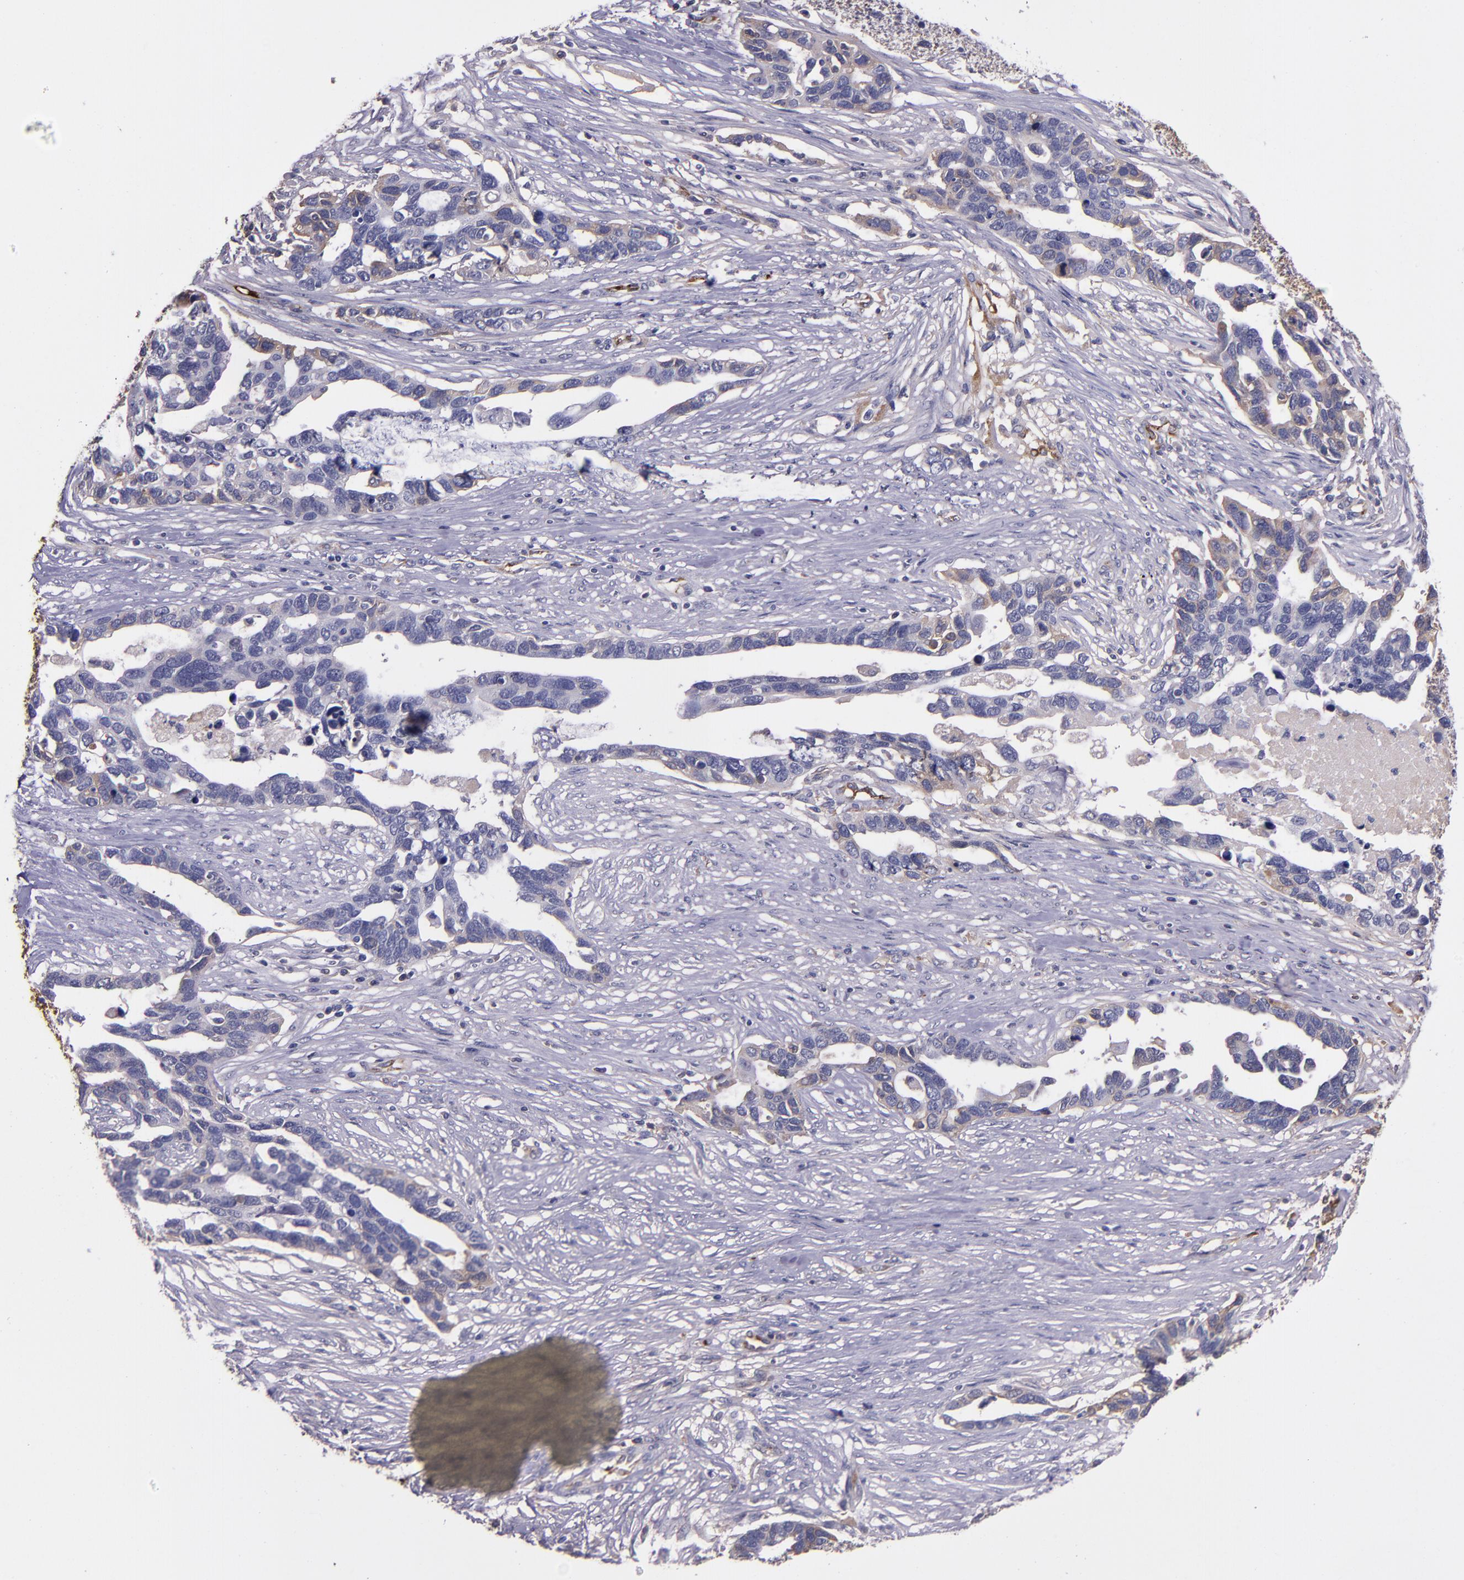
{"staining": {"intensity": "weak", "quantity": "<25%", "location": "cytoplasmic/membranous"}, "tissue": "ovarian cancer", "cell_type": "Tumor cells", "image_type": "cancer", "snomed": [{"axis": "morphology", "description": "Cystadenocarcinoma, serous, NOS"}, {"axis": "topography", "description": "Ovary"}], "caption": "The image displays no significant expression in tumor cells of ovarian cancer. (Stains: DAB immunohistochemistry with hematoxylin counter stain, Microscopy: brightfield microscopy at high magnification).", "gene": "A2M", "patient": {"sex": "female", "age": 54}}